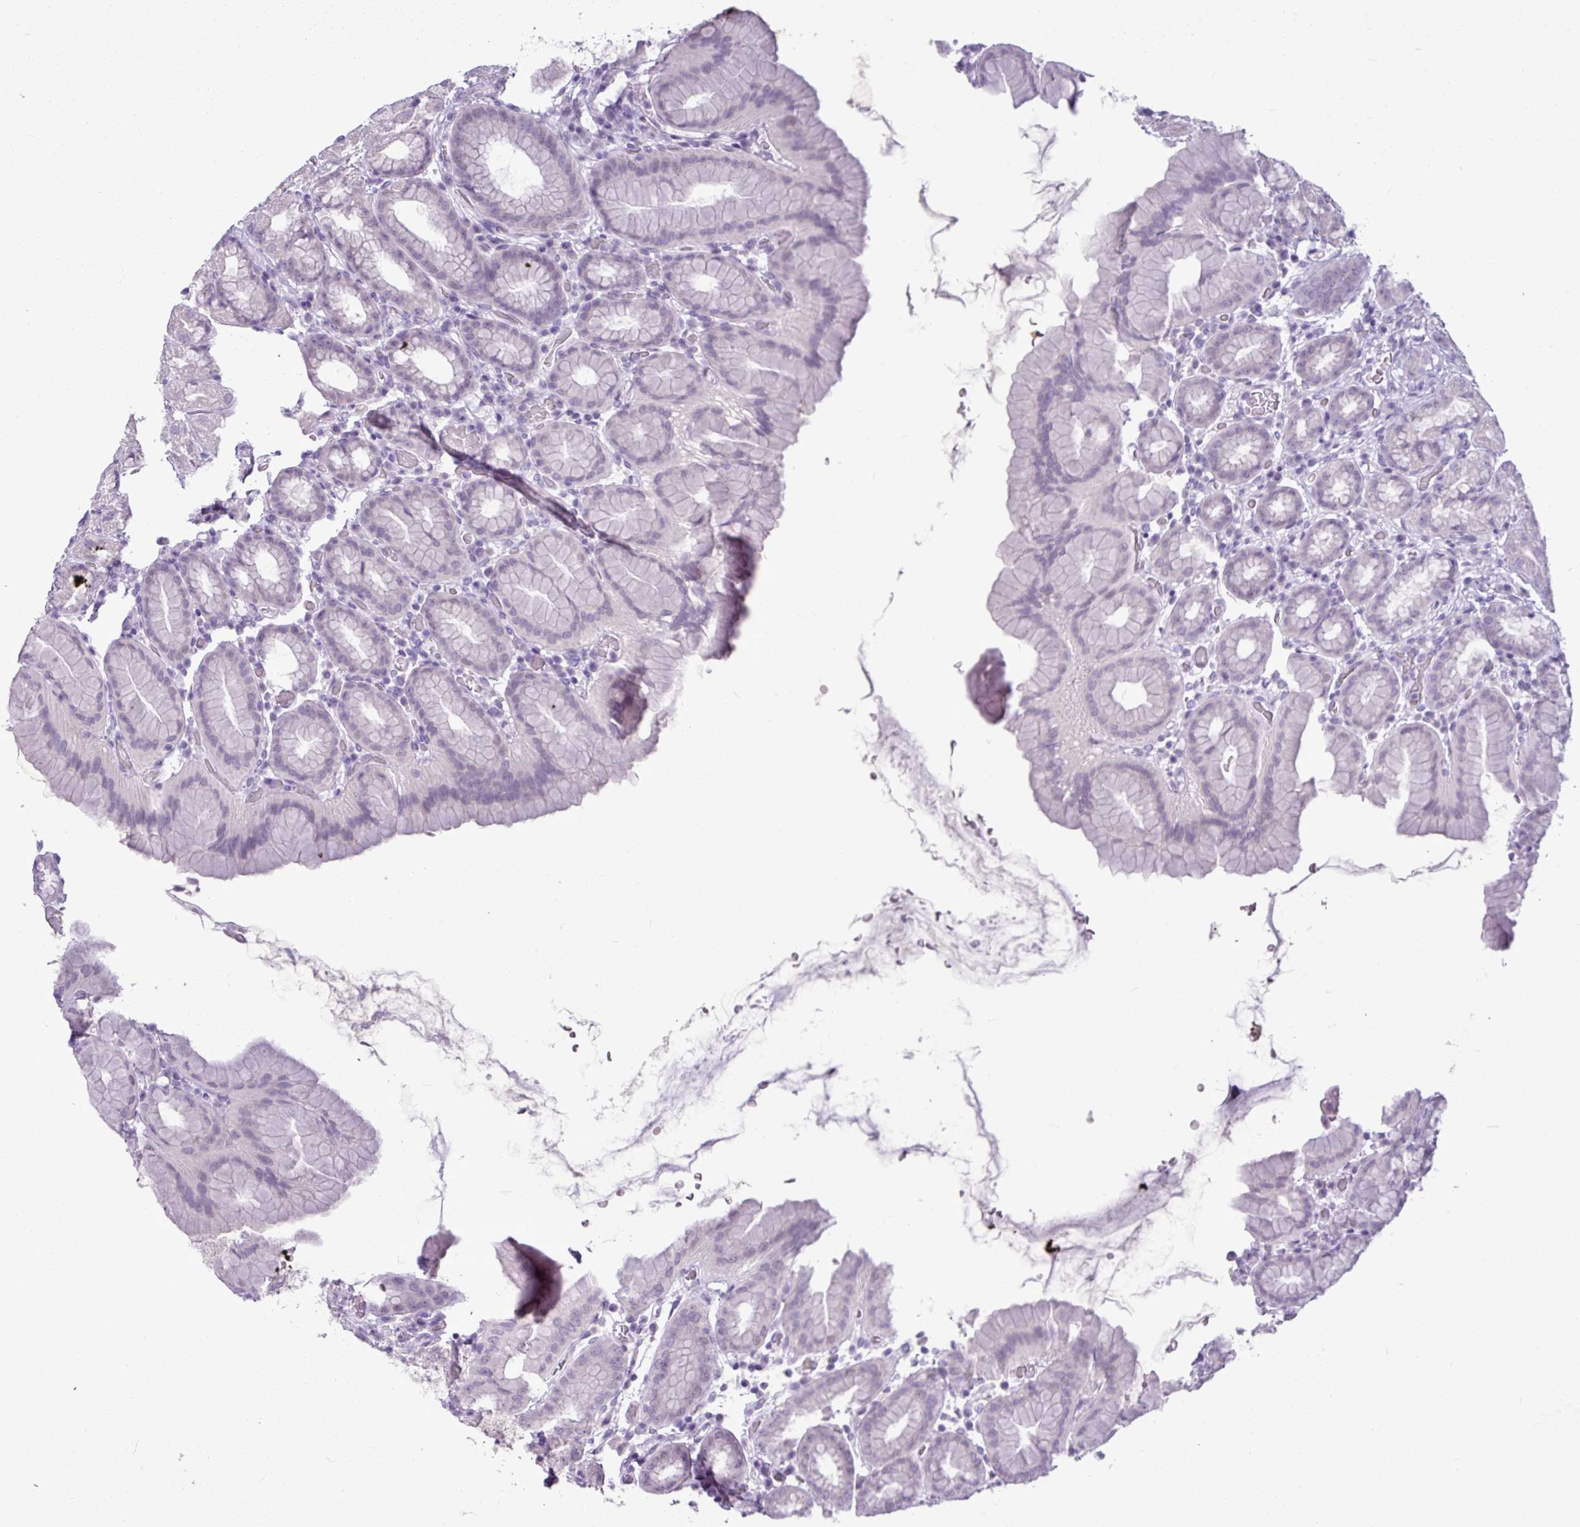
{"staining": {"intensity": "negative", "quantity": "none", "location": "none"}, "tissue": "stomach", "cell_type": "Glandular cells", "image_type": "normal", "snomed": [{"axis": "morphology", "description": "Normal tissue, NOS"}, {"axis": "topography", "description": "Stomach, upper"}, {"axis": "topography", "description": "Stomach"}], "caption": "High magnification brightfield microscopy of unremarkable stomach stained with DAB (3,3'-diaminobenzidine) (brown) and counterstained with hematoxylin (blue): glandular cells show no significant staining.", "gene": "AMY2A", "patient": {"sex": "male", "age": 68}}